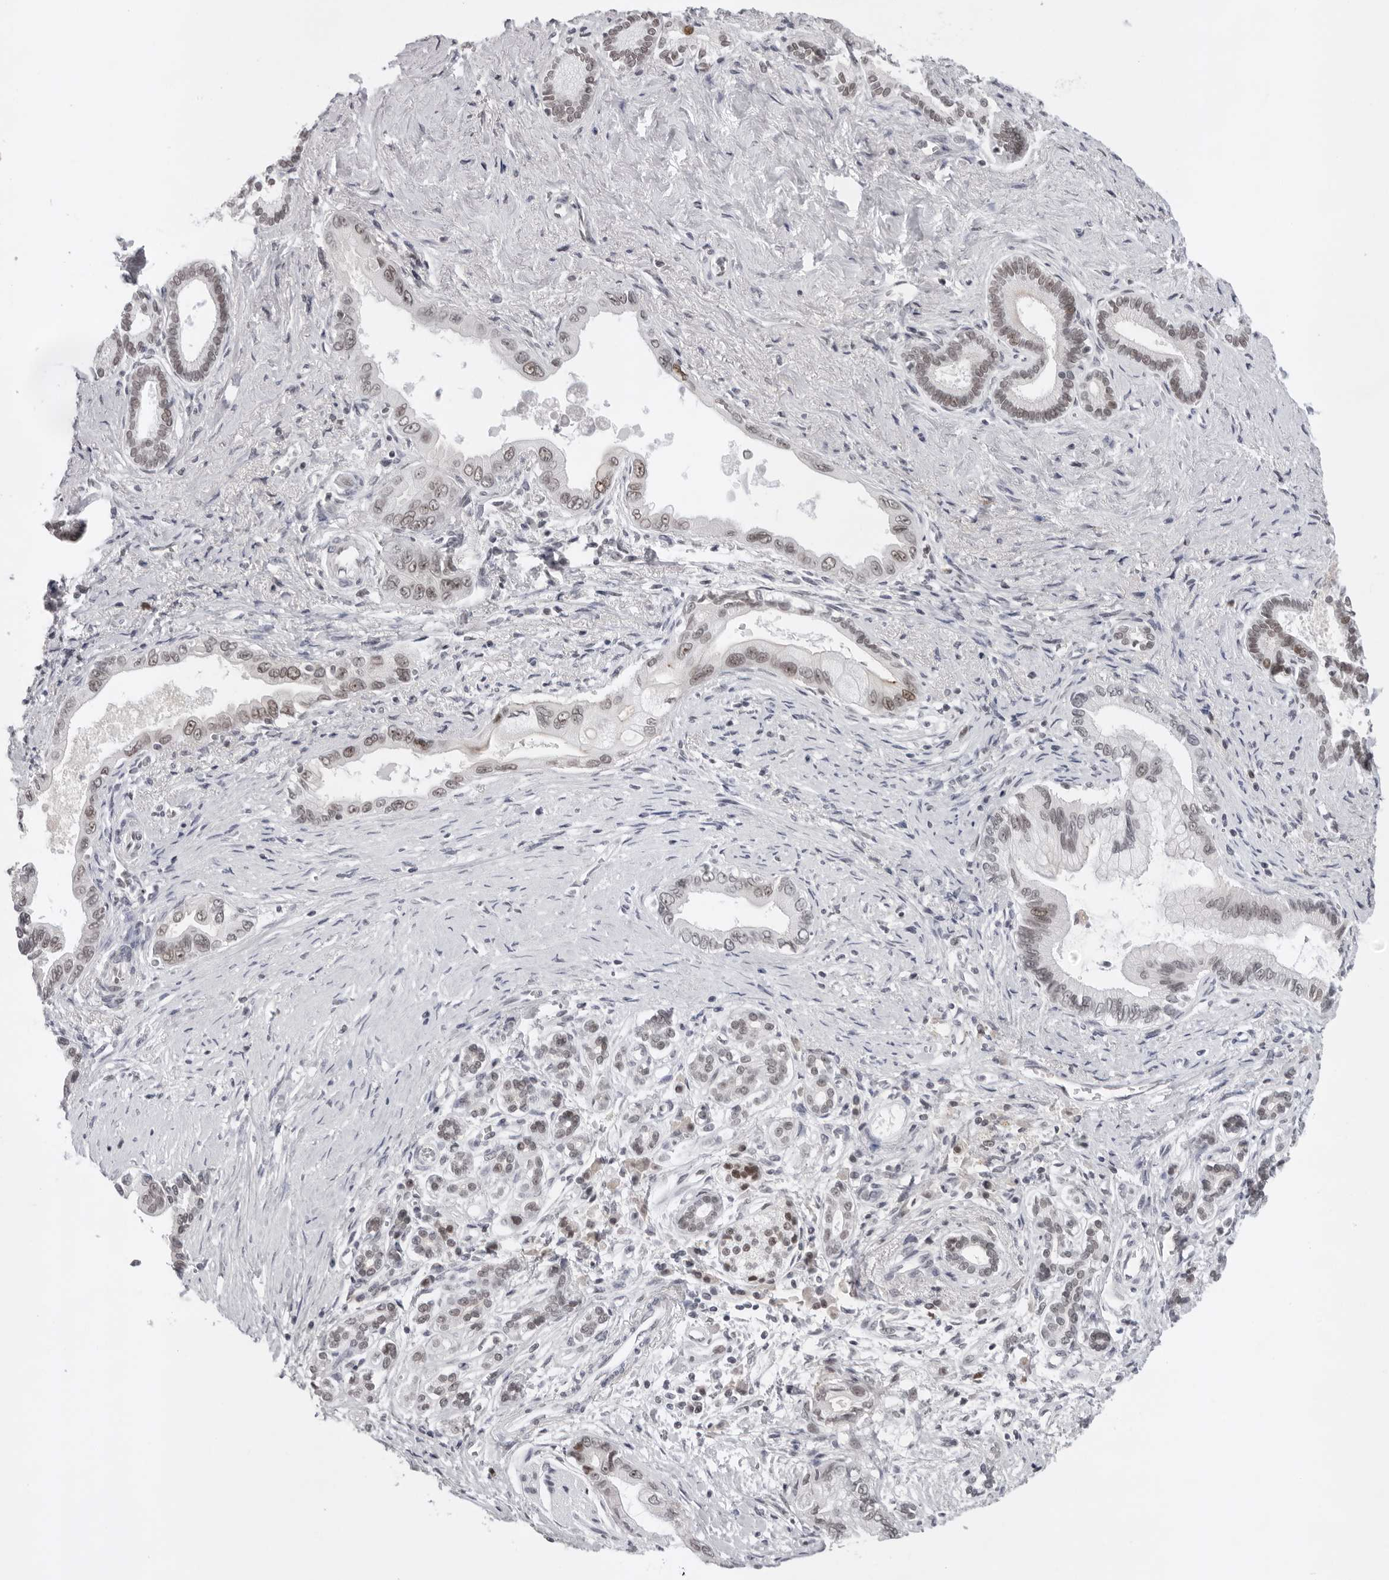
{"staining": {"intensity": "moderate", "quantity": "25%-75%", "location": "nuclear"}, "tissue": "pancreatic cancer", "cell_type": "Tumor cells", "image_type": "cancer", "snomed": [{"axis": "morphology", "description": "Adenocarcinoma, NOS"}, {"axis": "topography", "description": "Pancreas"}], "caption": "DAB immunohistochemical staining of human pancreatic cancer (adenocarcinoma) exhibits moderate nuclear protein staining in approximately 25%-75% of tumor cells.", "gene": "USP1", "patient": {"sex": "male", "age": 78}}